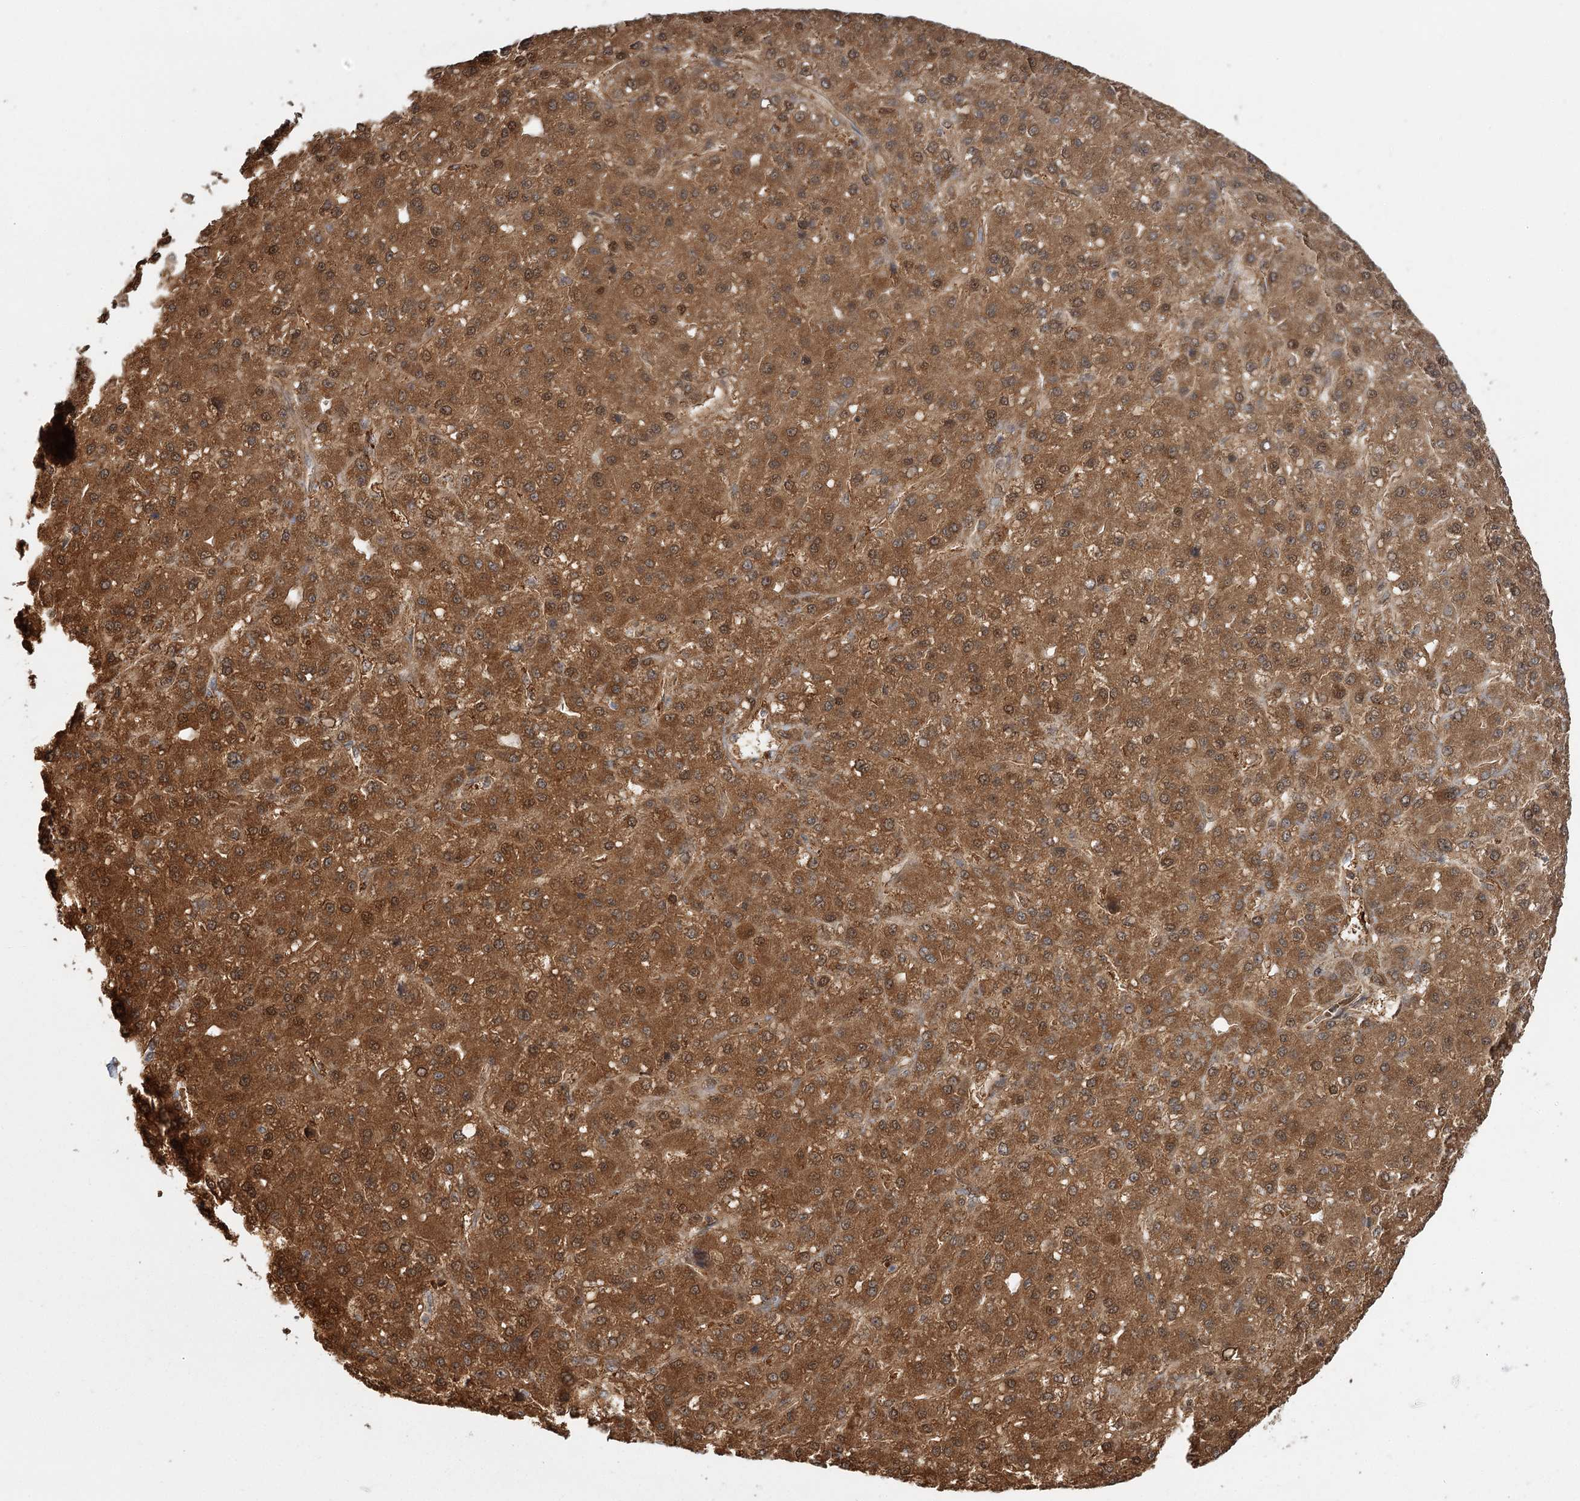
{"staining": {"intensity": "moderate", "quantity": ">75%", "location": "cytoplasmic/membranous,nuclear"}, "tissue": "liver cancer", "cell_type": "Tumor cells", "image_type": "cancer", "snomed": [{"axis": "morphology", "description": "Carcinoma, Hepatocellular, NOS"}, {"axis": "topography", "description": "Liver"}], "caption": "Immunohistochemical staining of liver hepatocellular carcinoma shows medium levels of moderate cytoplasmic/membranous and nuclear protein expression in approximately >75% of tumor cells.", "gene": "TBC1D9B", "patient": {"sex": "male", "age": 67}}